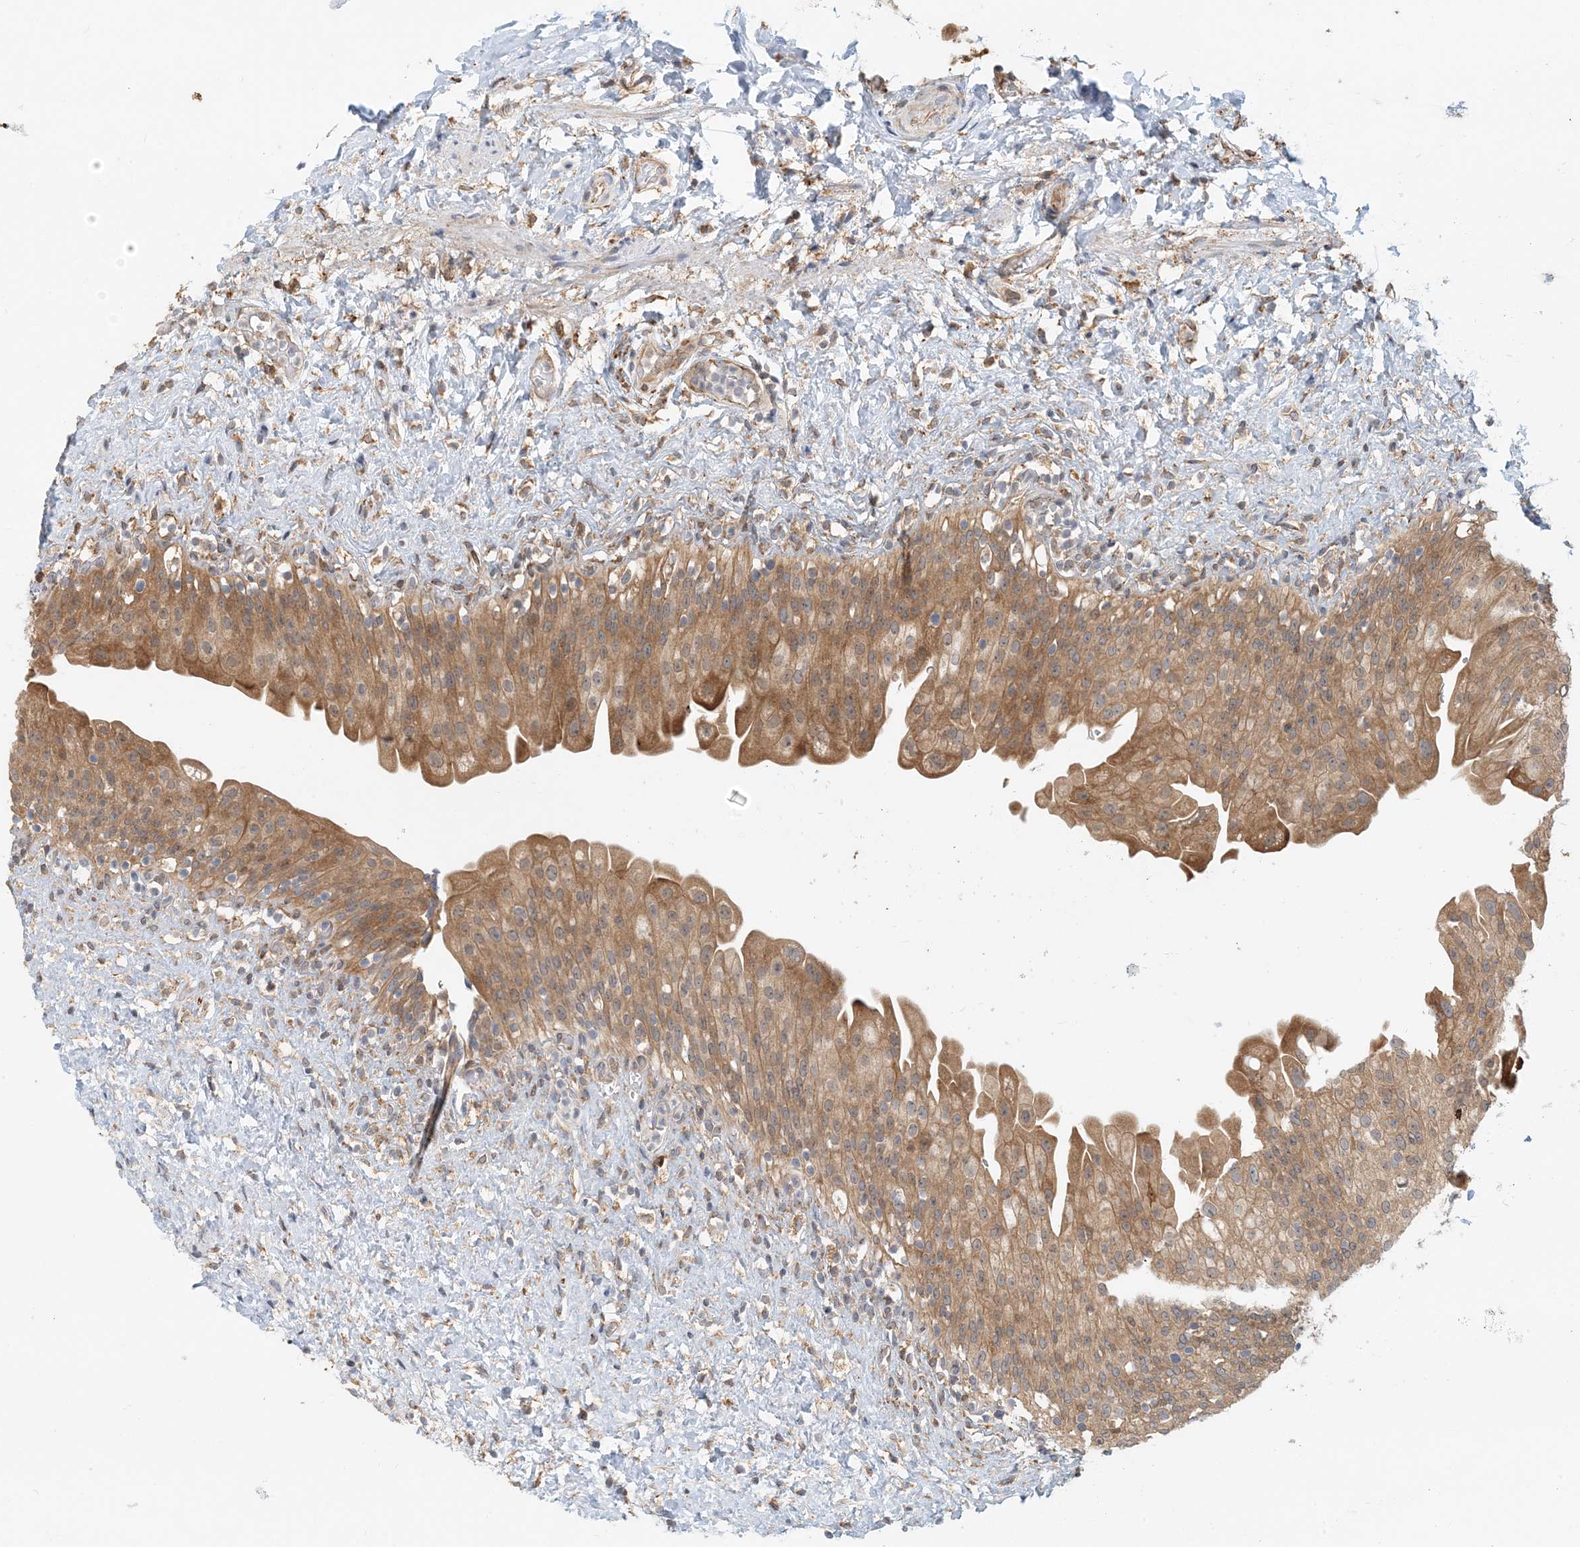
{"staining": {"intensity": "moderate", "quantity": ">75%", "location": "cytoplasmic/membranous"}, "tissue": "urinary bladder", "cell_type": "Urothelial cells", "image_type": "normal", "snomed": [{"axis": "morphology", "description": "Normal tissue, NOS"}, {"axis": "topography", "description": "Urinary bladder"}], "caption": "The photomicrograph reveals immunohistochemical staining of normal urinary bladder. There is moderate cytoplasmic/membranous staining is appreciated in about >75% of urothelial cells.", "gene": "HNMT", "patient": {"sex": "female", "age": 27}}